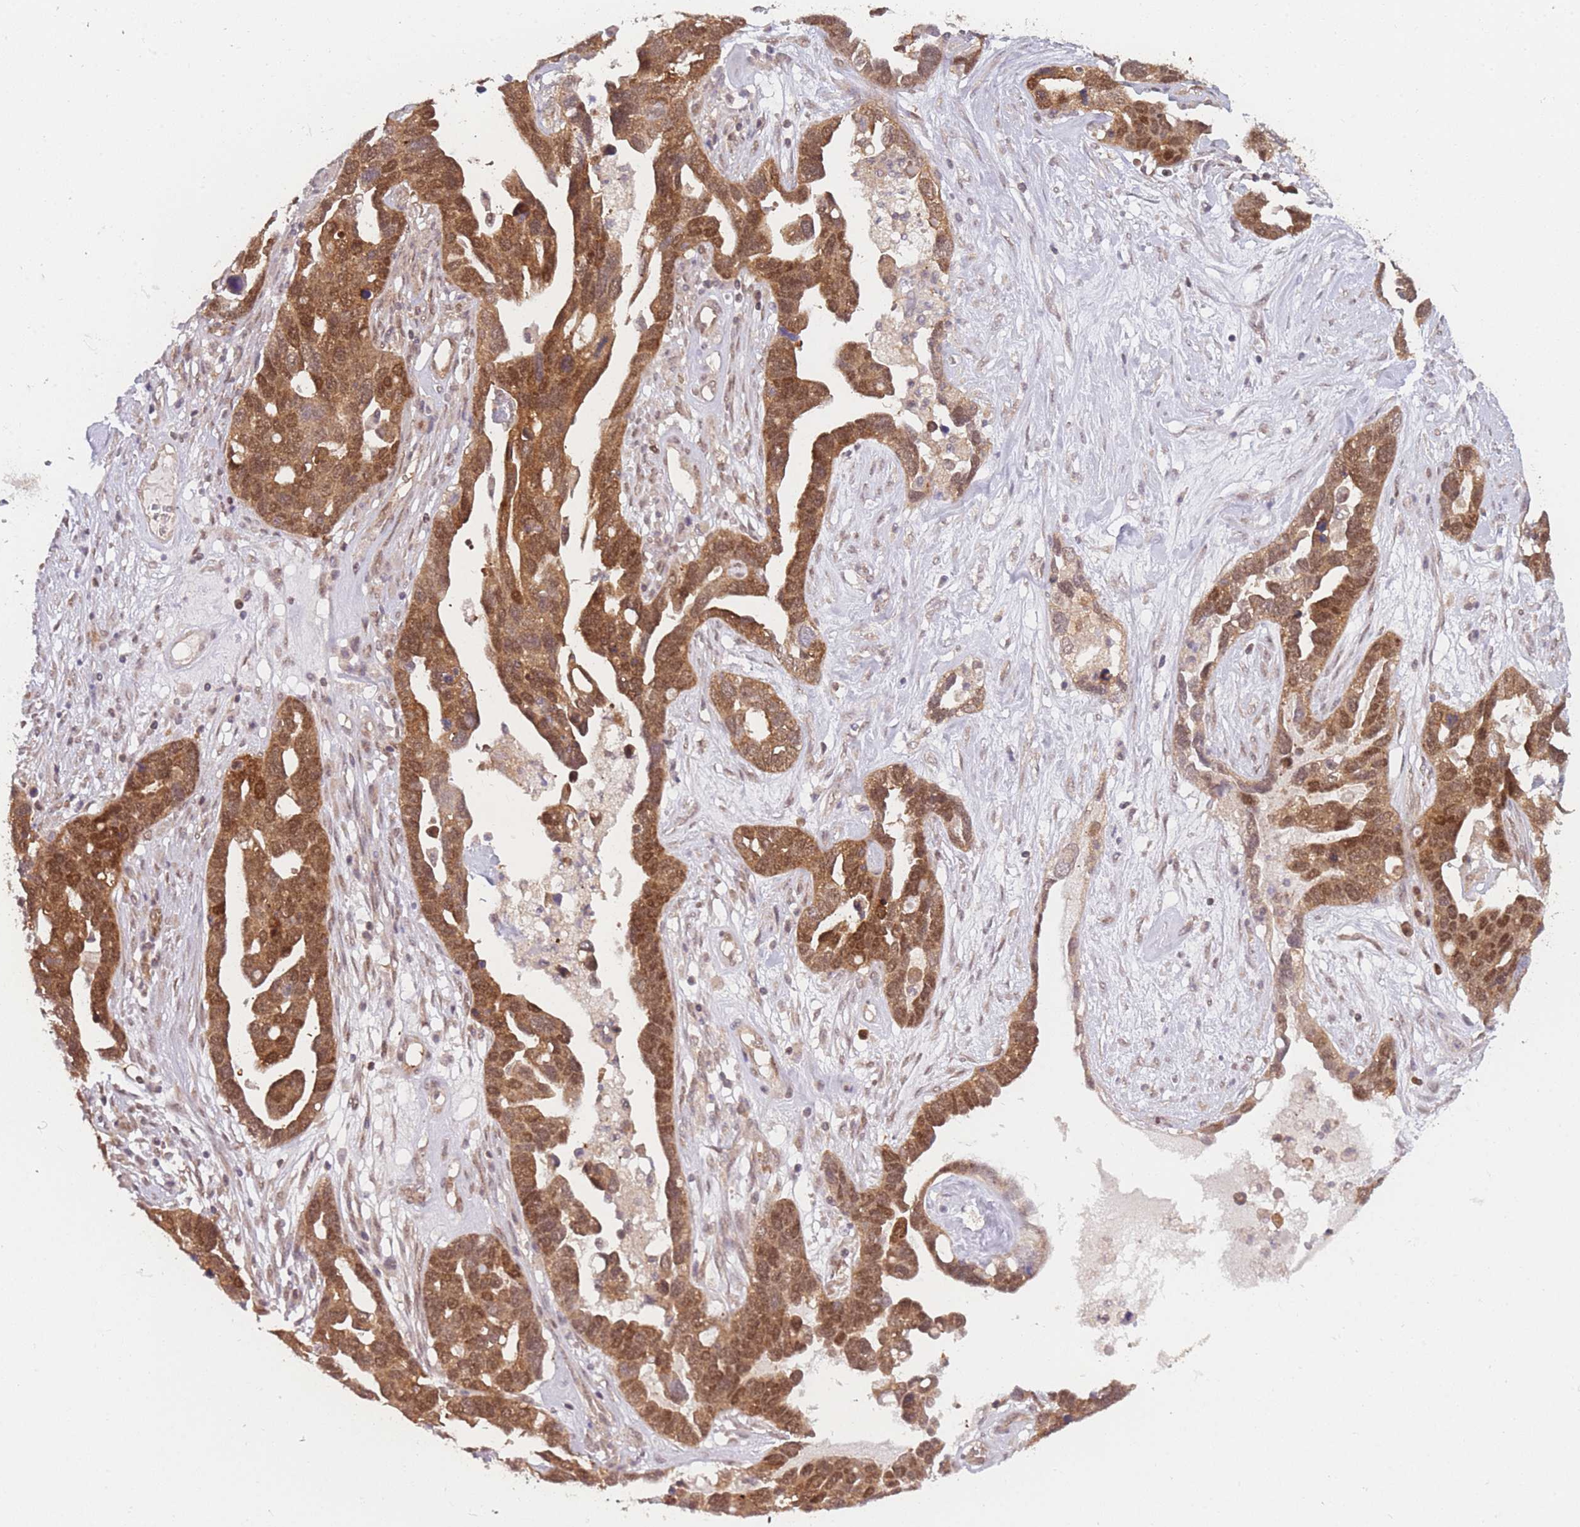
{"staining": {"intensity": "moderate", "quantity": ">75%", "location": "cytoplasmic/membranous,nuclear"}, "tissue": "ovarian cancer", "cell_type": "Tumor cells", "image_type": "cancer", "snomed": [{"axis": "morphology", "description": "Cystadenocarcinoma, serous, NOS"}, {"axis": "topography", "description": "Ovary"}], "caption": "Serous cystadenocarcinoma (ovarian) was stained to show a protein in brown. There is medium levels of moderate cytoplasmic/membranous and nuclear staining in about >75% of tumor cells.", "gene": "MRI1", "patient": {"sex": "female", "age": 54}}